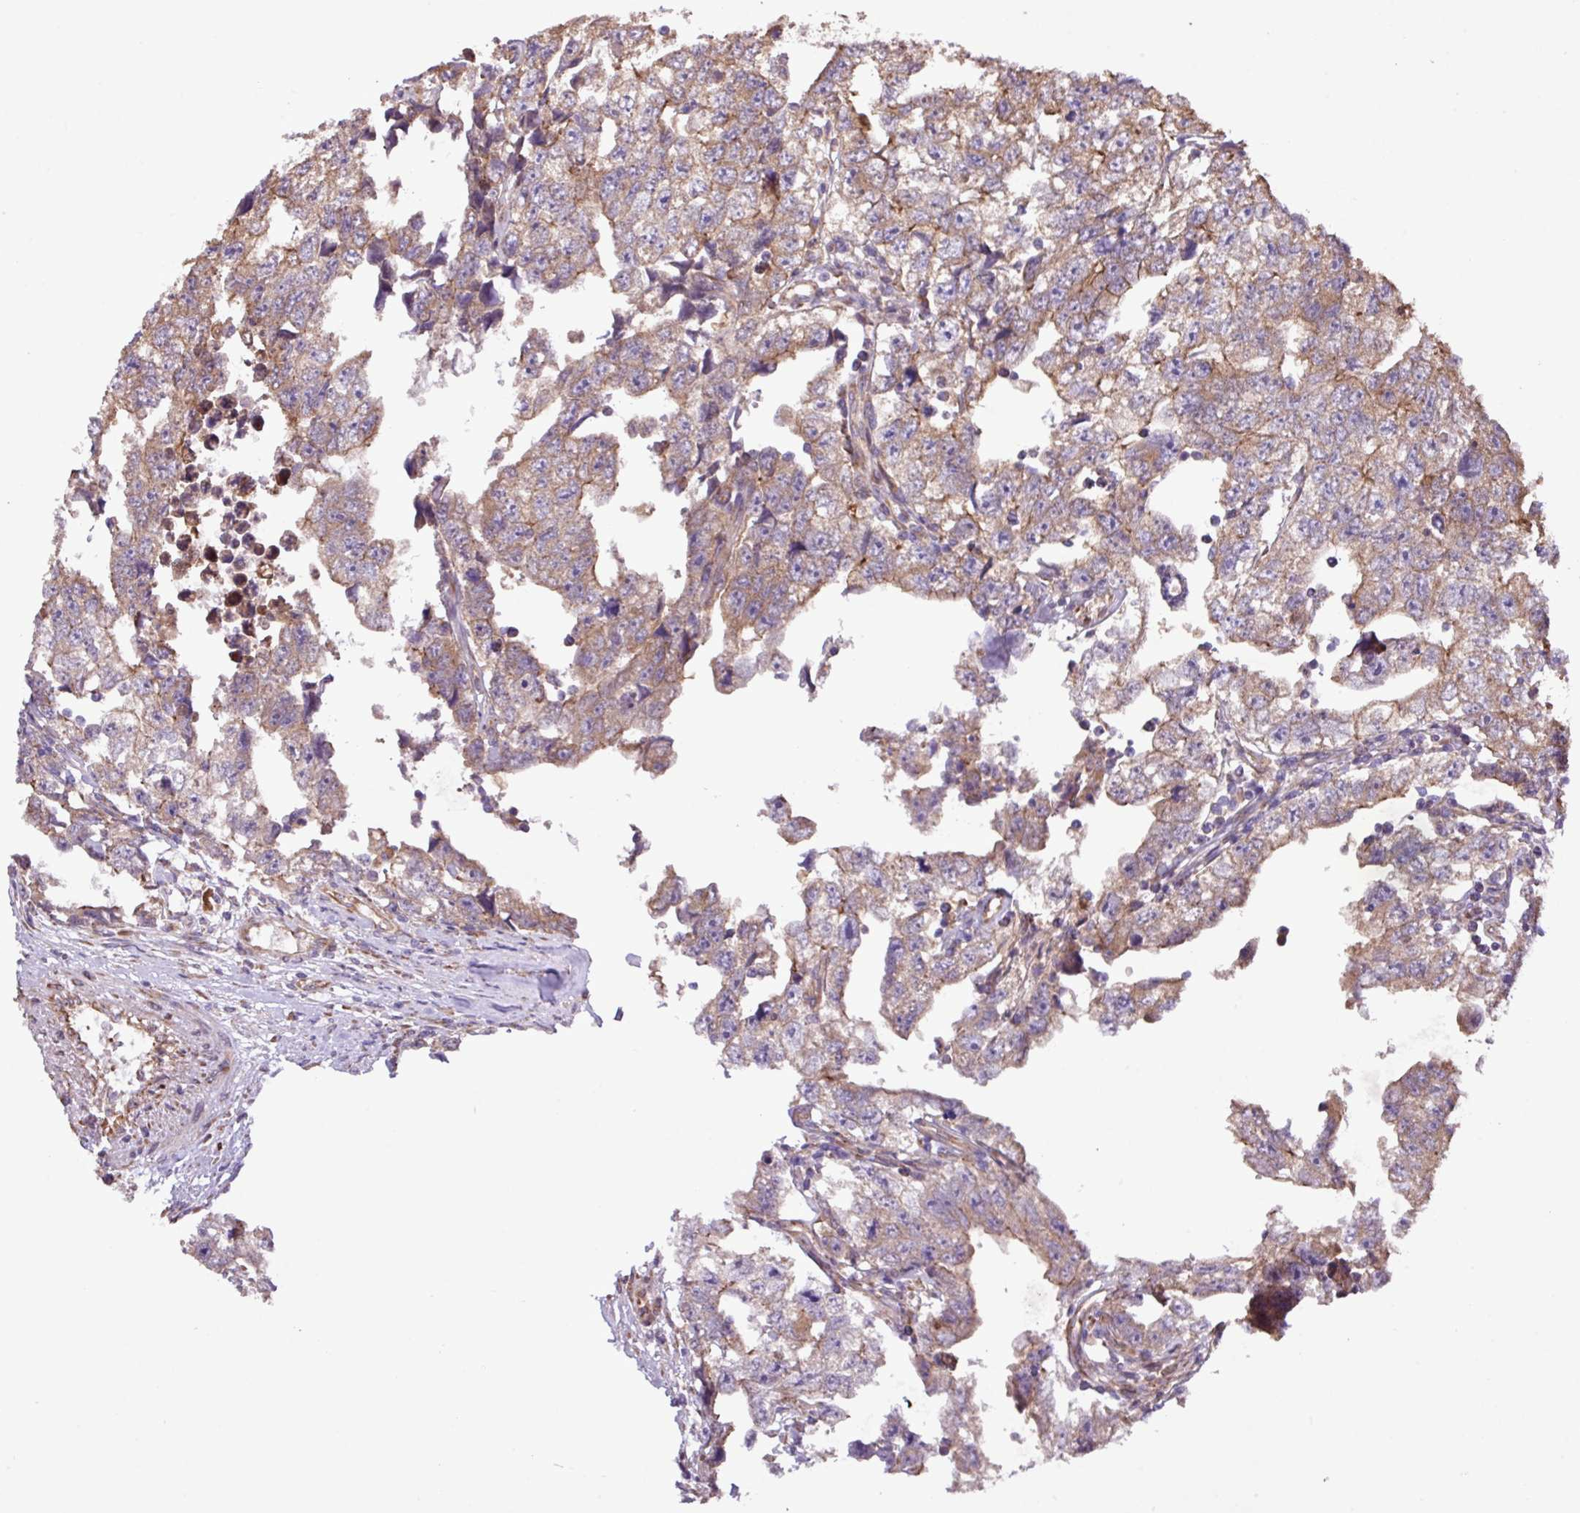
{"staining": {"intensity": "moderate", "quantity": "25%-75%", "location": "cytoplasmic/membranous"}, "tissue": "testis cancer", "cell_type": "Tumor cells", "image_type": "cancer", "snomed": [{"axis": "morphology", "description": "Carcinoma, Embryonal, NOS"}, {"axis": "topography", "description": "Testis"}], "caption": "Tumor cells demonstrate medium levels of moderate cytoplasmic/membranous positivity in about 25%-75% of cells in testis cancer (embryonal carcinoma).", "gene": "MEGF6", "patient": {"sex": "male", "age": 22}}